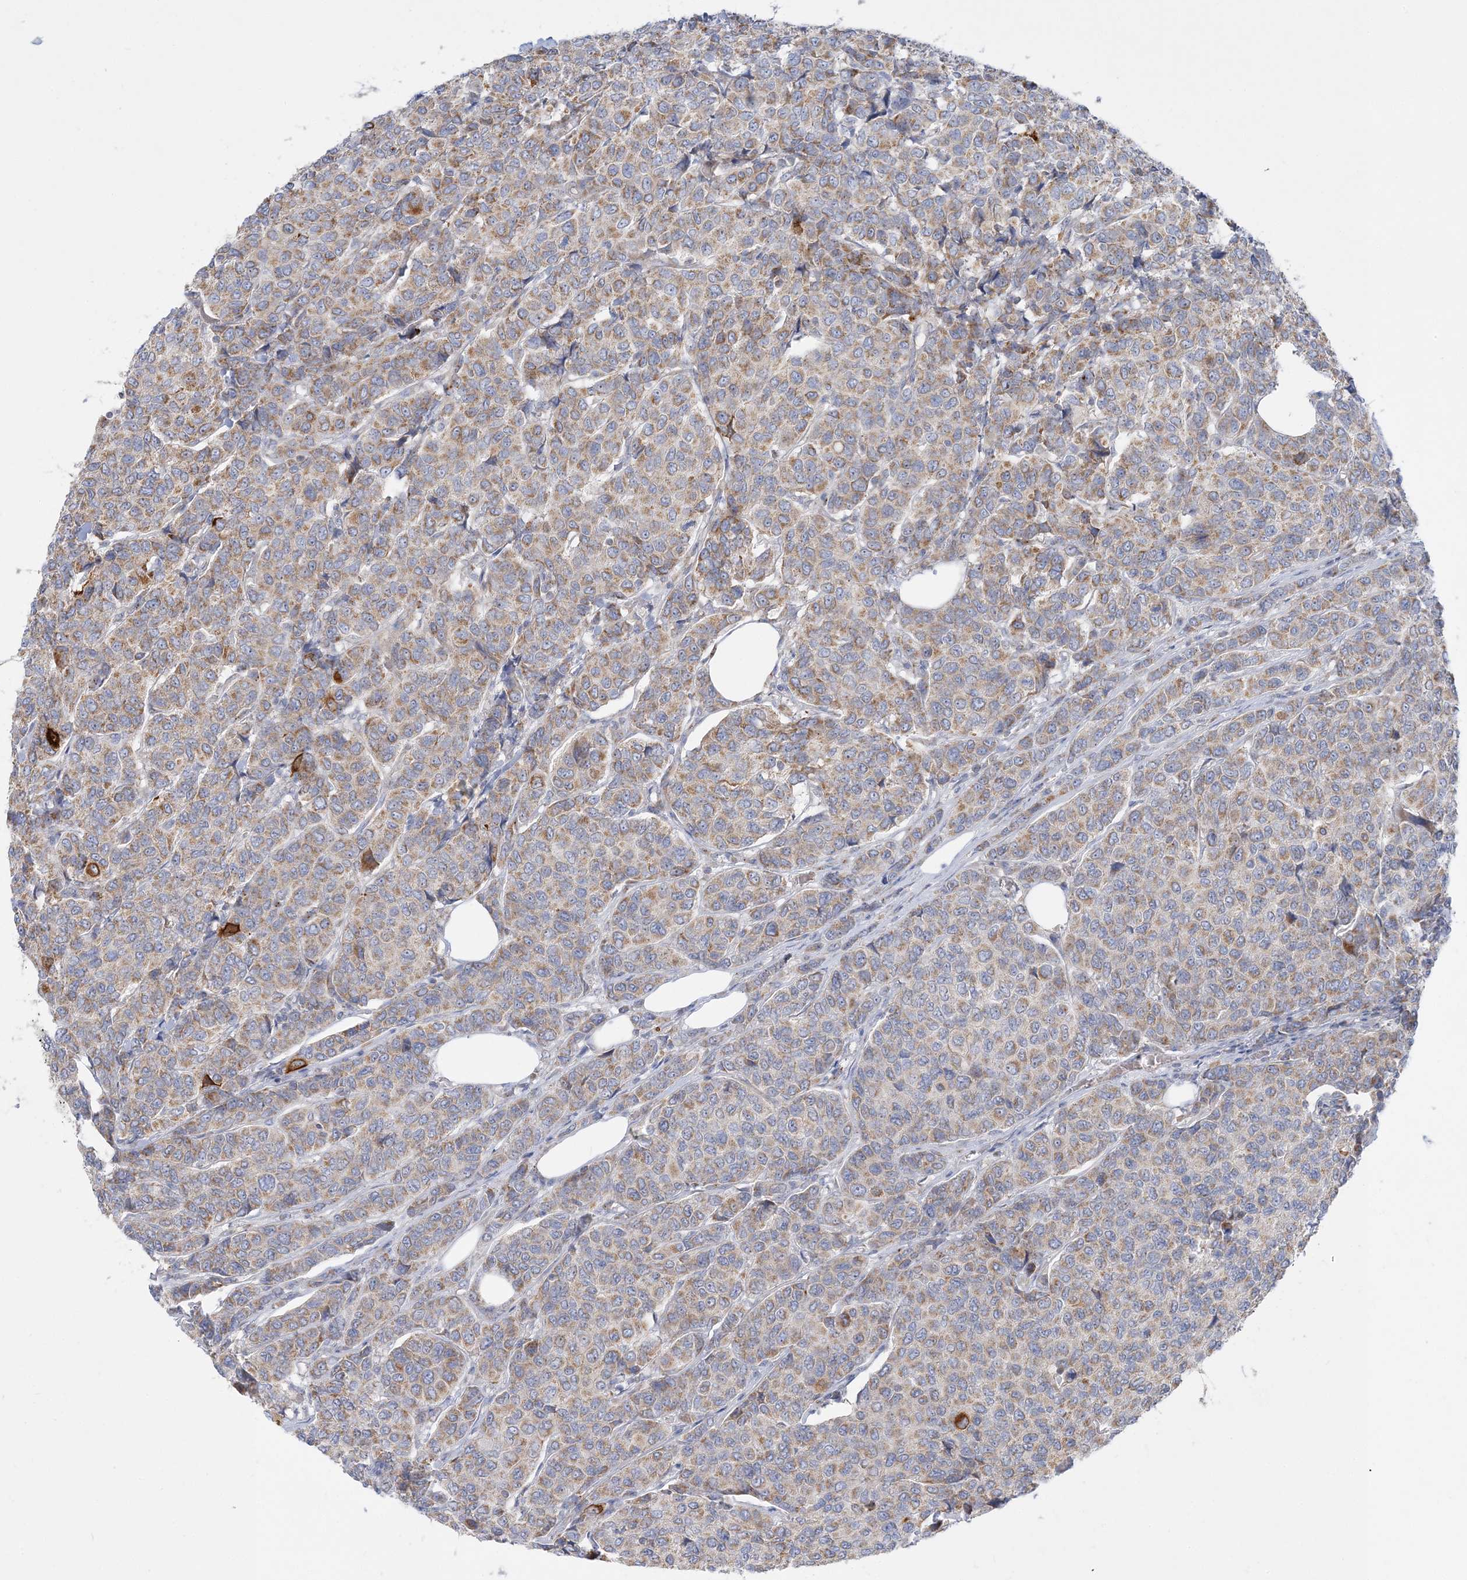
{"staining": {"intensity": "moderate", "quantity": "<25%", "location": "cytoplasmic/membranous"}, "tissue": "breast cancer", "cell_type": "Tumor cells", "image_type": "cancer", "snomed": [{"axis": "morphology", "description": "Duct carcinoma"}, {"axis": "topography", "description": "Breast"}], "caption": "Protein analysis of breast cancer (infiltrating ductal carcinoma) tissue shows moderate cytoplasmic/membranous positivity in about <25% of tumor cells. (Stains: DAB in brown, nuclei in blue, Microscopy: brightfield microscopy at high magnification).", "gene": "TBC1D14", "patient": {"sex": "female", "age": 55}}